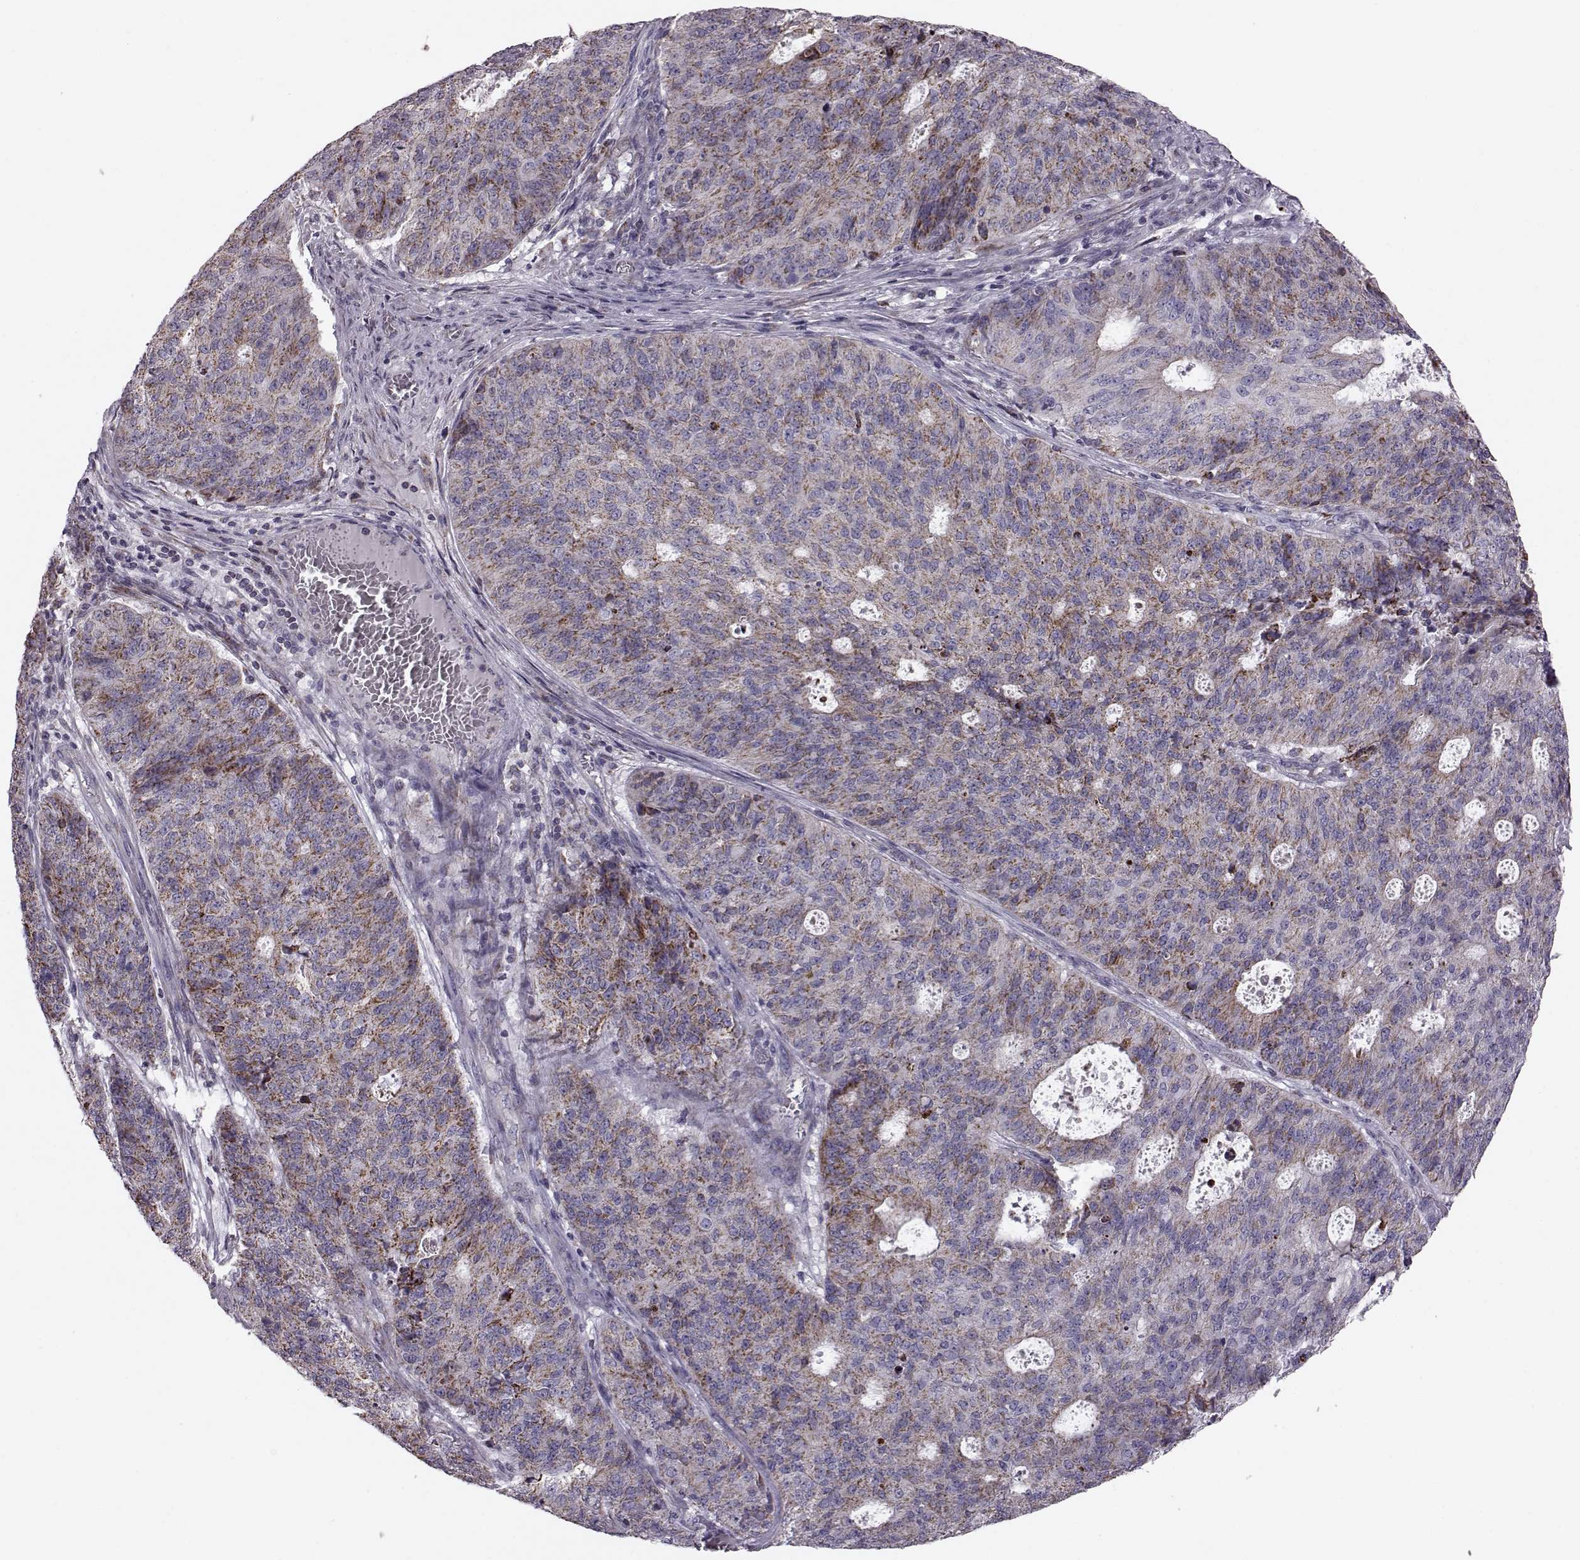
{"staining": {"intensity": "moderate", "quantity": ">75%", "location": "cytoplasmic/membranous"}, "tissue": "endometrial cancer", "cell_type": "Tumor cells", "image_type": "cancer", "snomed": [{"axis": "morphology", "description": "Adenocarcinoma, NOS"}, {"axis": "topography", "description": "Endometrium"}], "caption": "Protein staining of endometrial cancer (adenocarcinoma) tissue displays moderate cytoplasmic/membranous expression in about >75% of tumor cells. The staining was performed using DAB to visualize the protein expression in brown, while the nuclei were stained in blue with hematoxylin (Magnification: 20x).", "gene": "ATP5MF", "patient": {"sex": "female", "age": 82}}